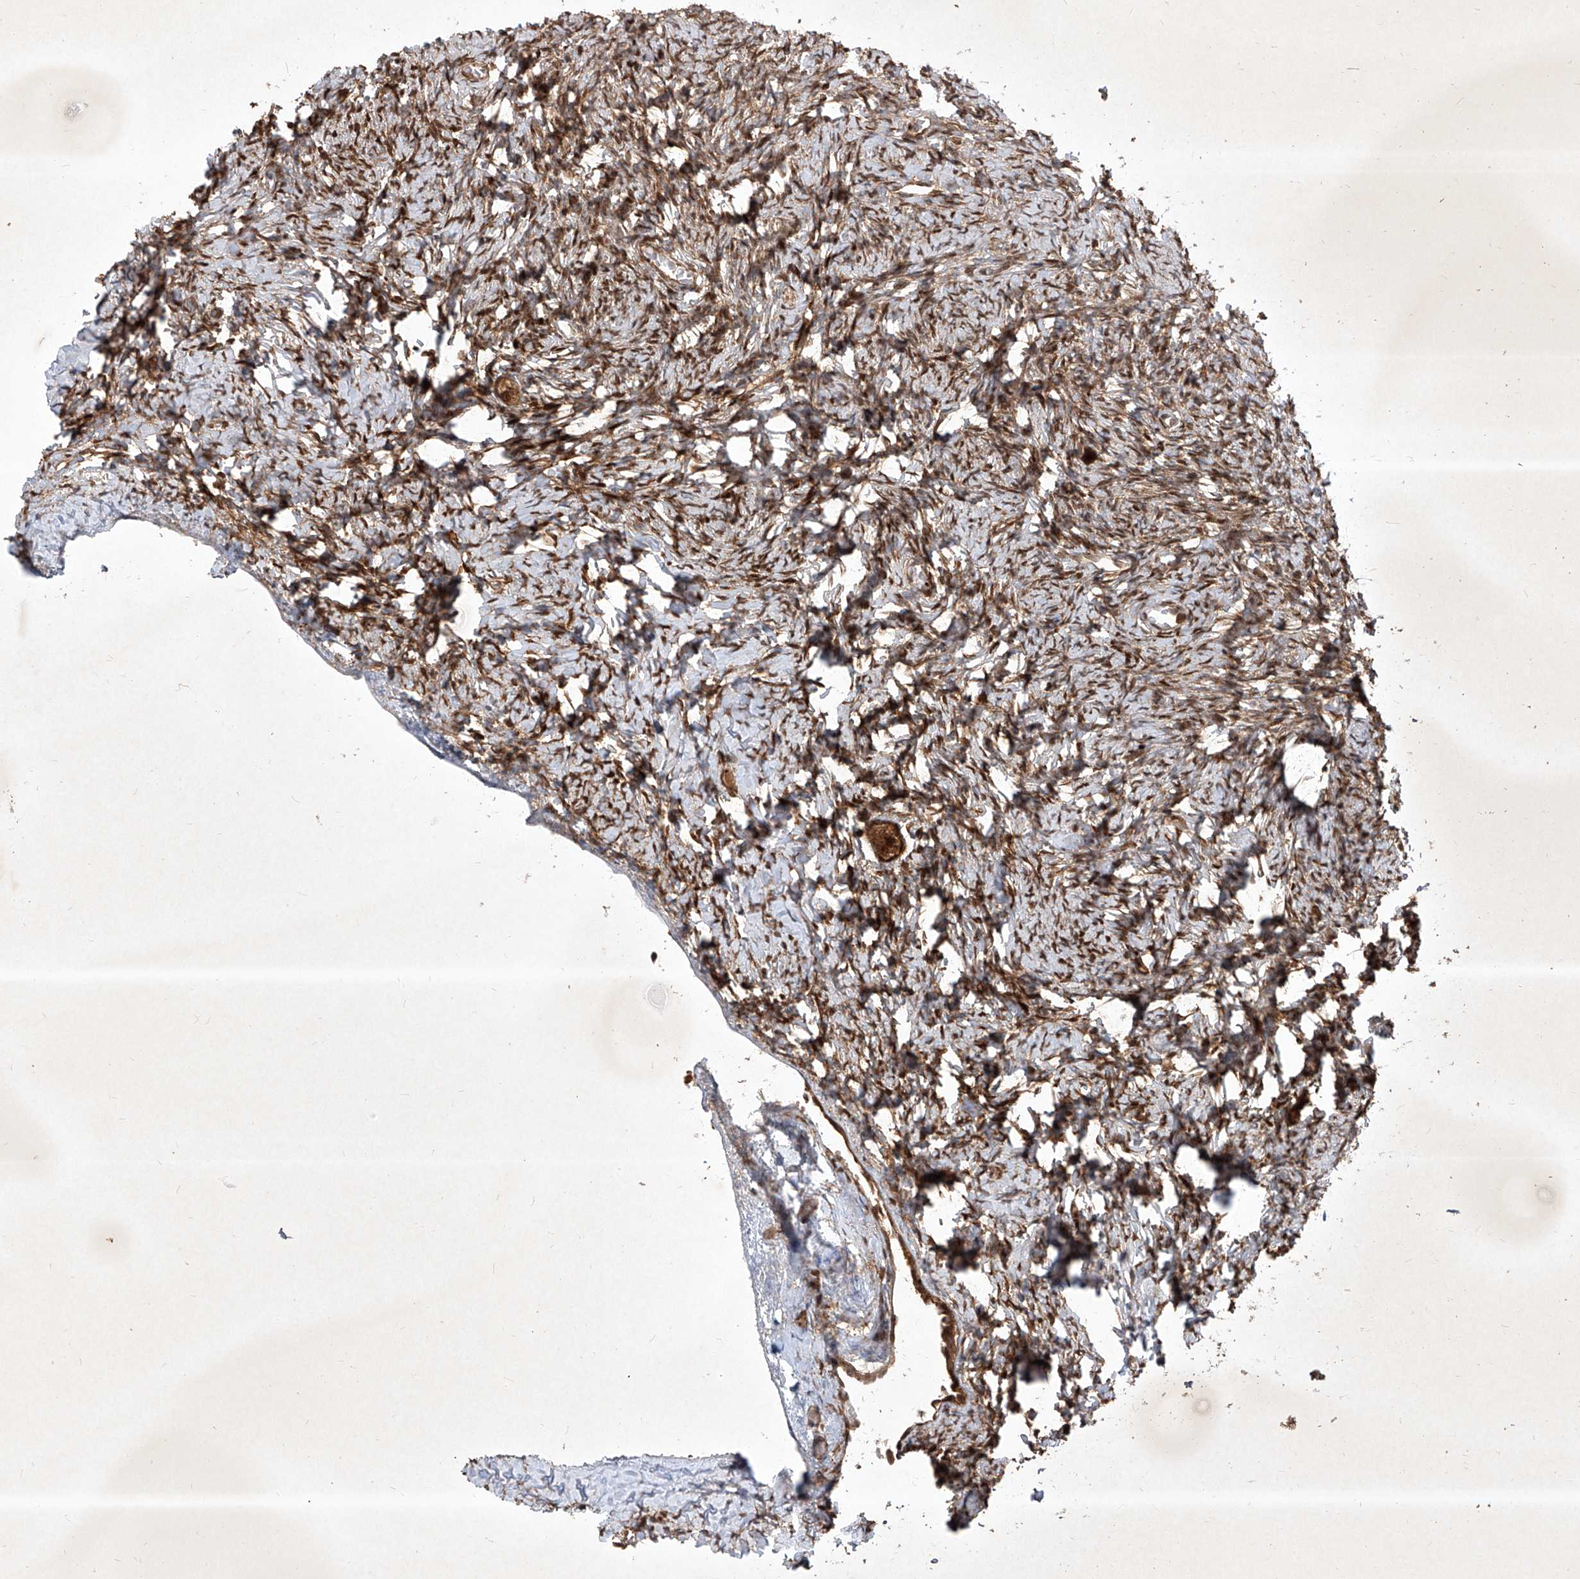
{"staining": {"intensity": "strong", "quantity": ">75%", "location": "cytoplasmic/membranous,nuclear"}, "tissue": "ovary", "cell_type": "Follicle cells", "image_type": "normal", "snomed": [{"axis": "morphology", "description": "Normal tissue, NOS"}, {"axis": "topography", "description": "Ovary"}], "caption": "A histopathology image of human ovary stained for a protein shows strong cytoplasmic/membranous,nuclear brown staining in follicle cells.", "gene": "MAGED2", "patient": {"sex": "female", "age": 27}}